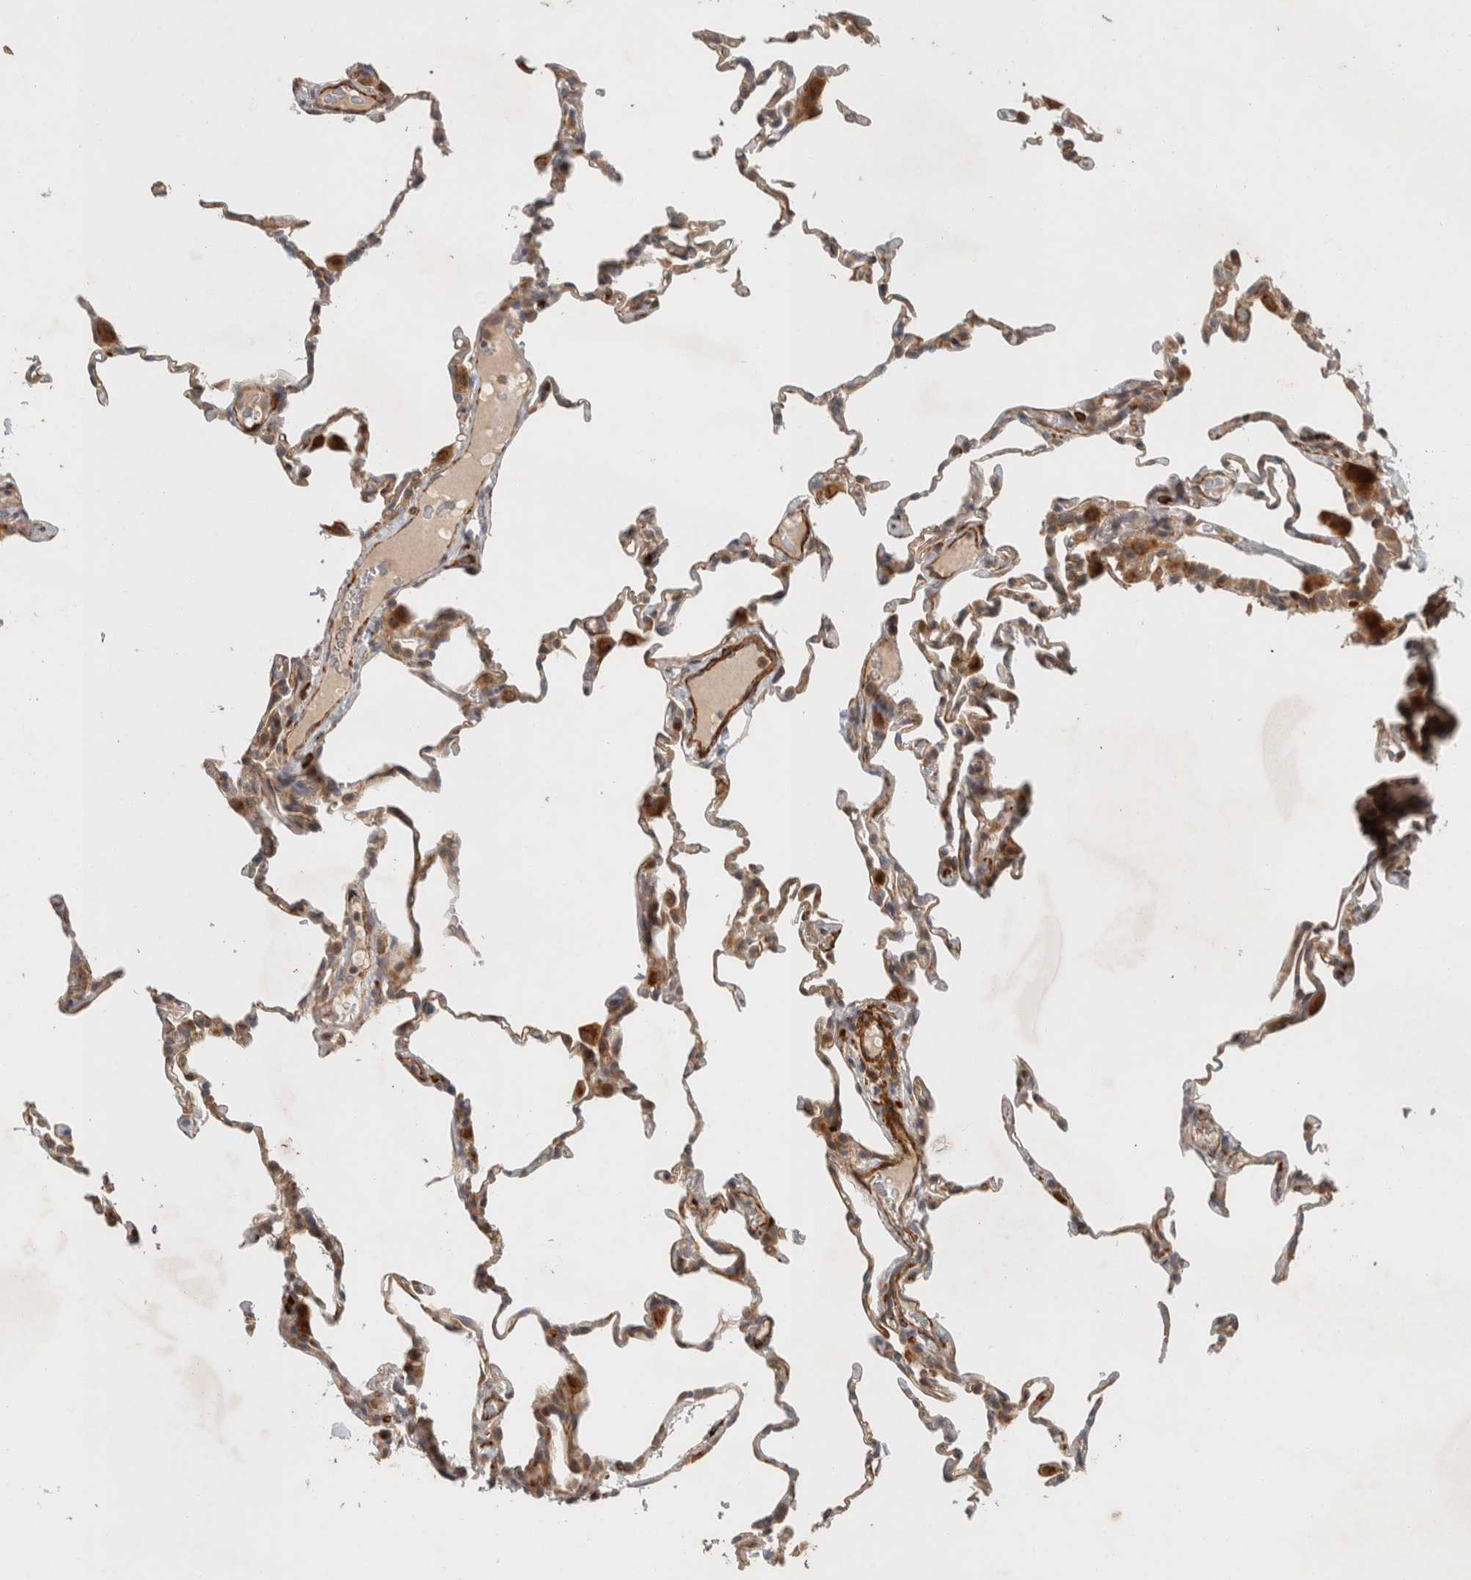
{"staining": {"intensity": "moderate", "quantity": "<25%", "location": "cytoplasmic/membranous"}, "tissue": "lung", "cell_type": "Alveolar cells", "image_type": "normal", "snomed": [{"axis": "morphology", "description": "Normal tissue, NOS"}, {"axis": "topography", "description": "Lung"}], "caption": "Lung stained for a protein (brown) demonstrates moderate cytoplasmic/membranous positive staining in approximately <25% of alveolar cells.", "gene": "SIPA1L2", "patient": {"sex": "male", "age": 20}}